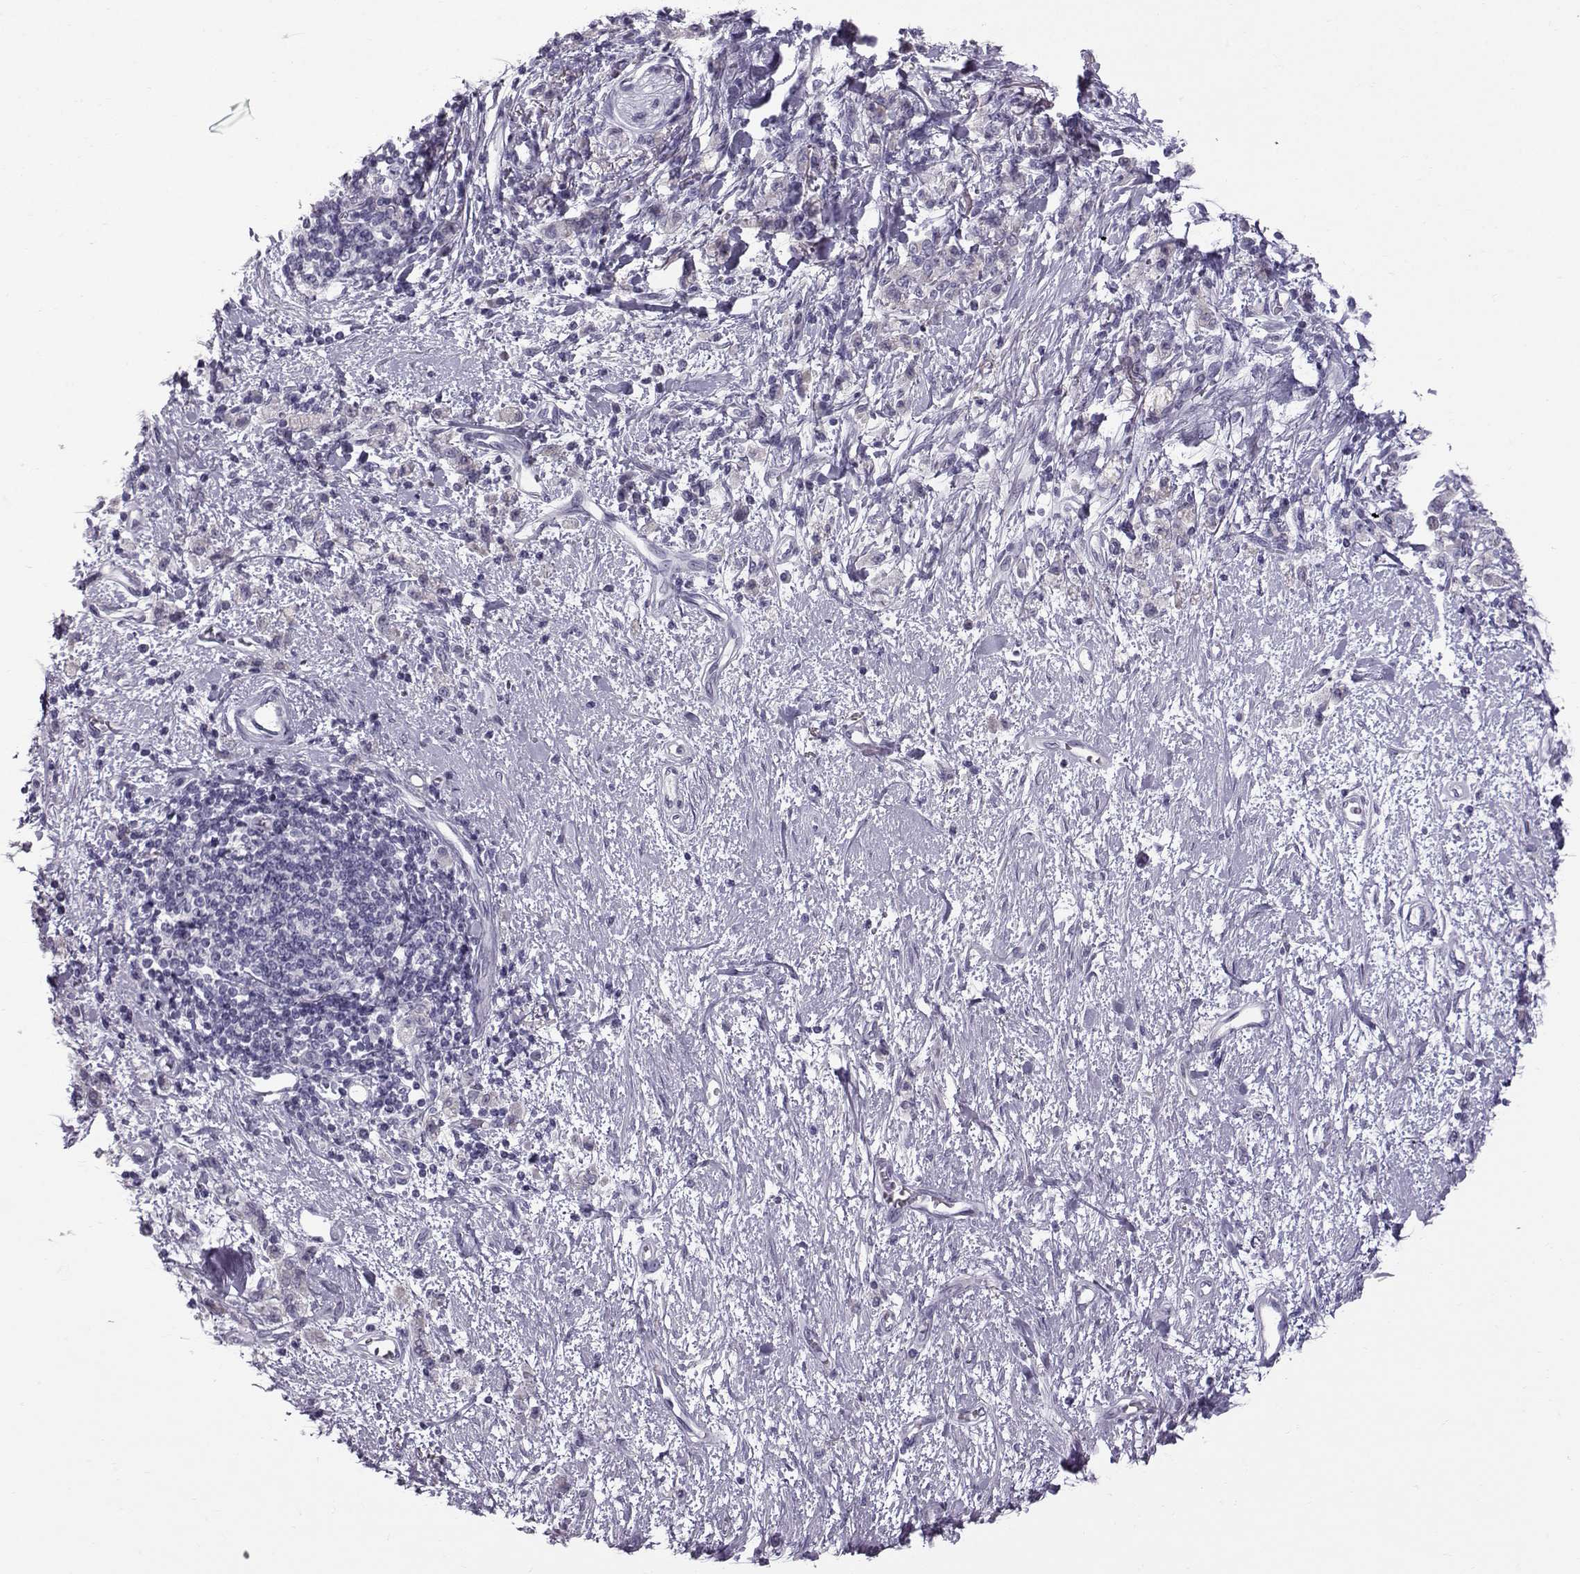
{"staining": {"intensity": "negative", "quantity": "none", "location": "none"}, "tissue": "stomach cancer", "cell_type": "Tumor cells", "image_type": "cancer", "snomed": [{"axis": "morphology", "description": "Adenocarcinoma, NOS"}, {"axis": "topography", "description": "Stomach"}], "caption": "Immunohistochemical staining of stomach cancer displays no significant expression in tumor cells.", "gene": "DMRT3", "patient": {"sex": "male", "age": 77}}